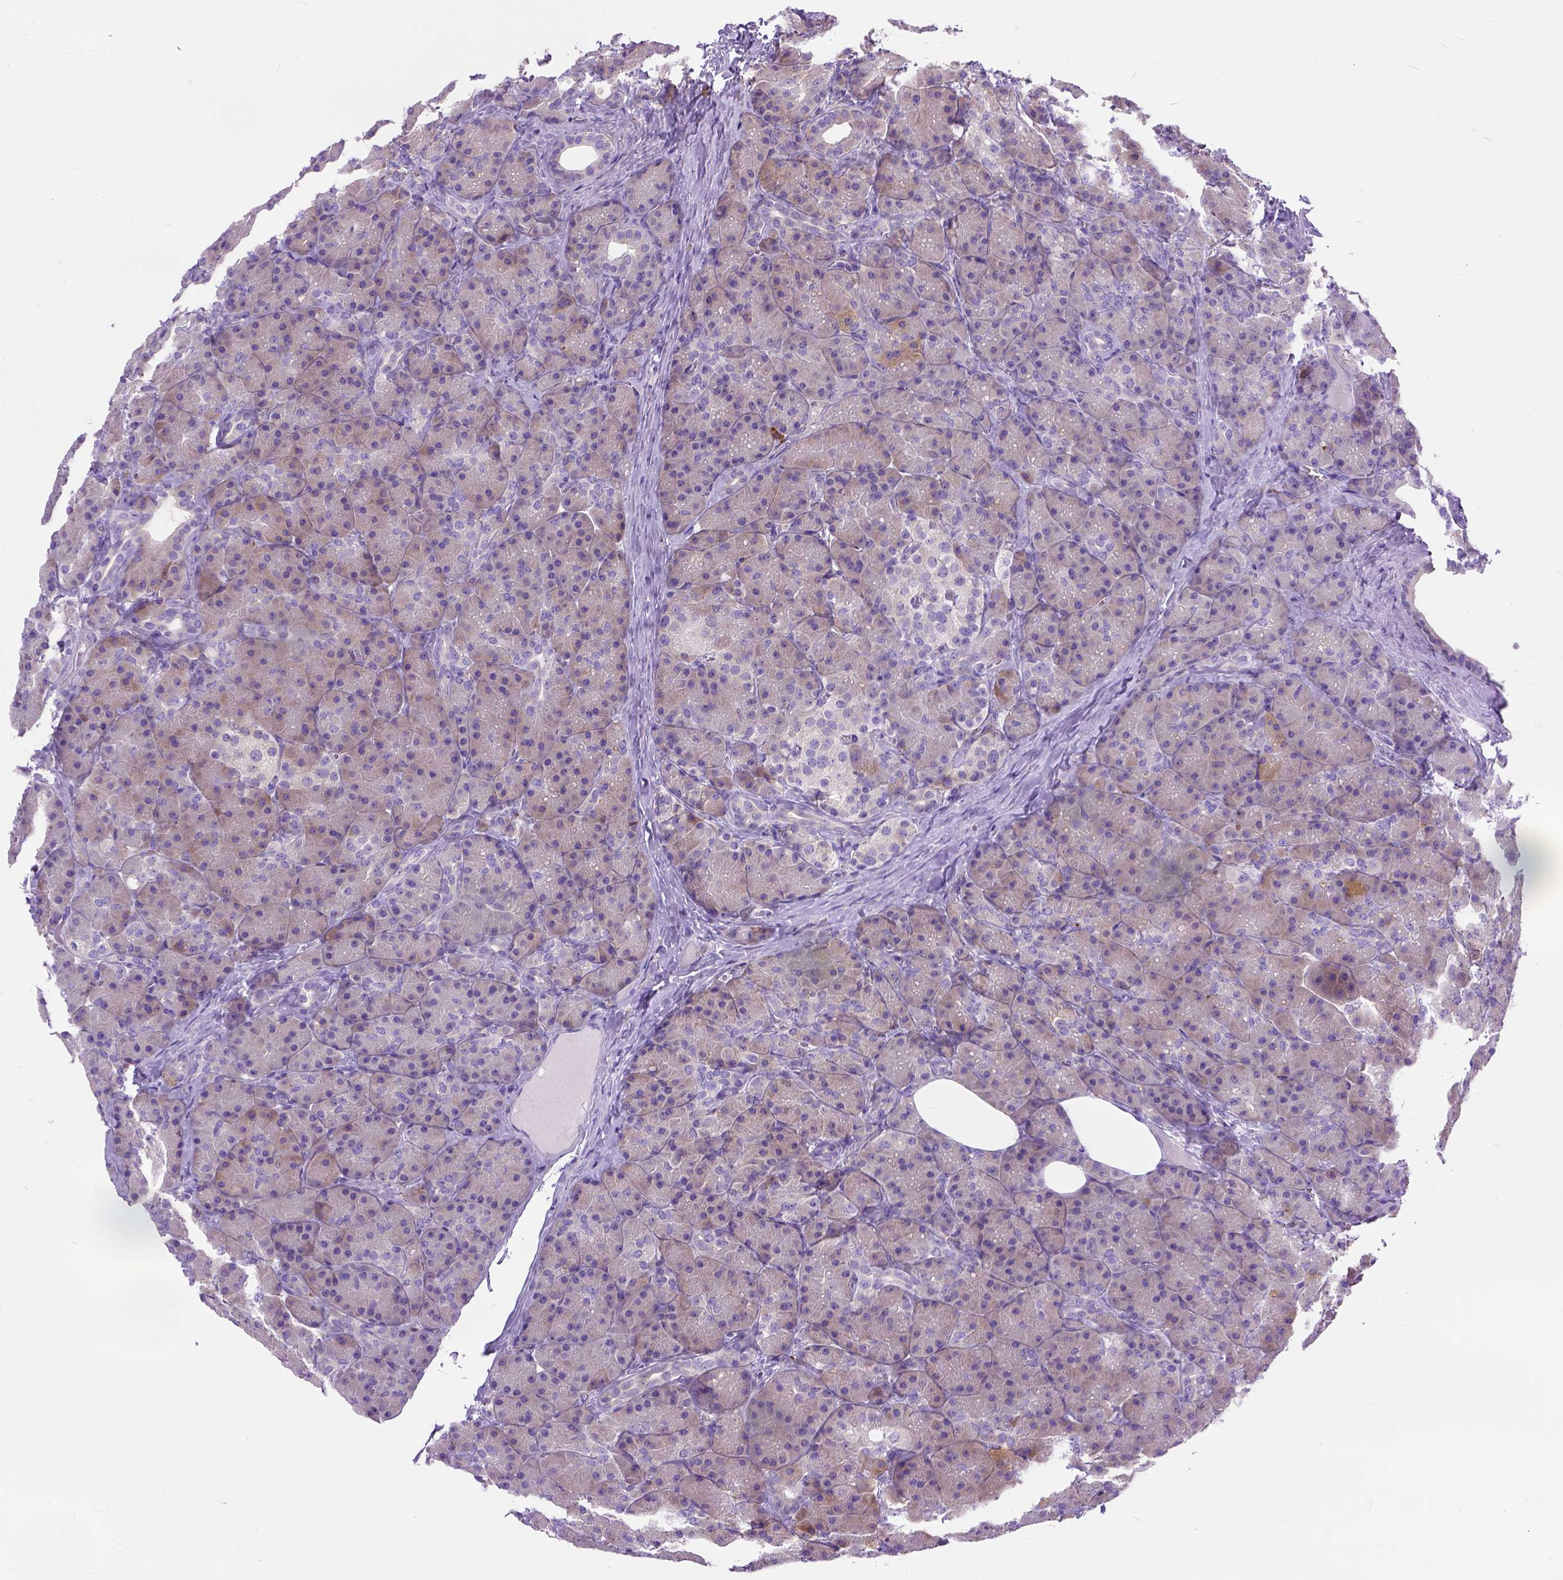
{"staining": {"intensity": "strong", "quantity": ">75%", "location": "cytoplasmic/membranous"}, "tissue": "pancreas", "cell_type": "Exocrine glandular cells", "image_type": "normal", "snomed": [{"axis": "morphology", "description": "Normal tissue, NOS"}, {"axis": "topography", "description": "Pancreas"}], "caption": "A histopathology image of pancreas stained for a protein demonstrates strong cytoplasmic/membranous brown staining in exocrine glandular cells. The staining was performed using DAB (3,3'-diaminobenzidine), with brown indicating positive protein expression. Nuclei are stained blue with hematoxylin.", "gene": "PLK4", "patient": {"sex": "male", "age": 57}}